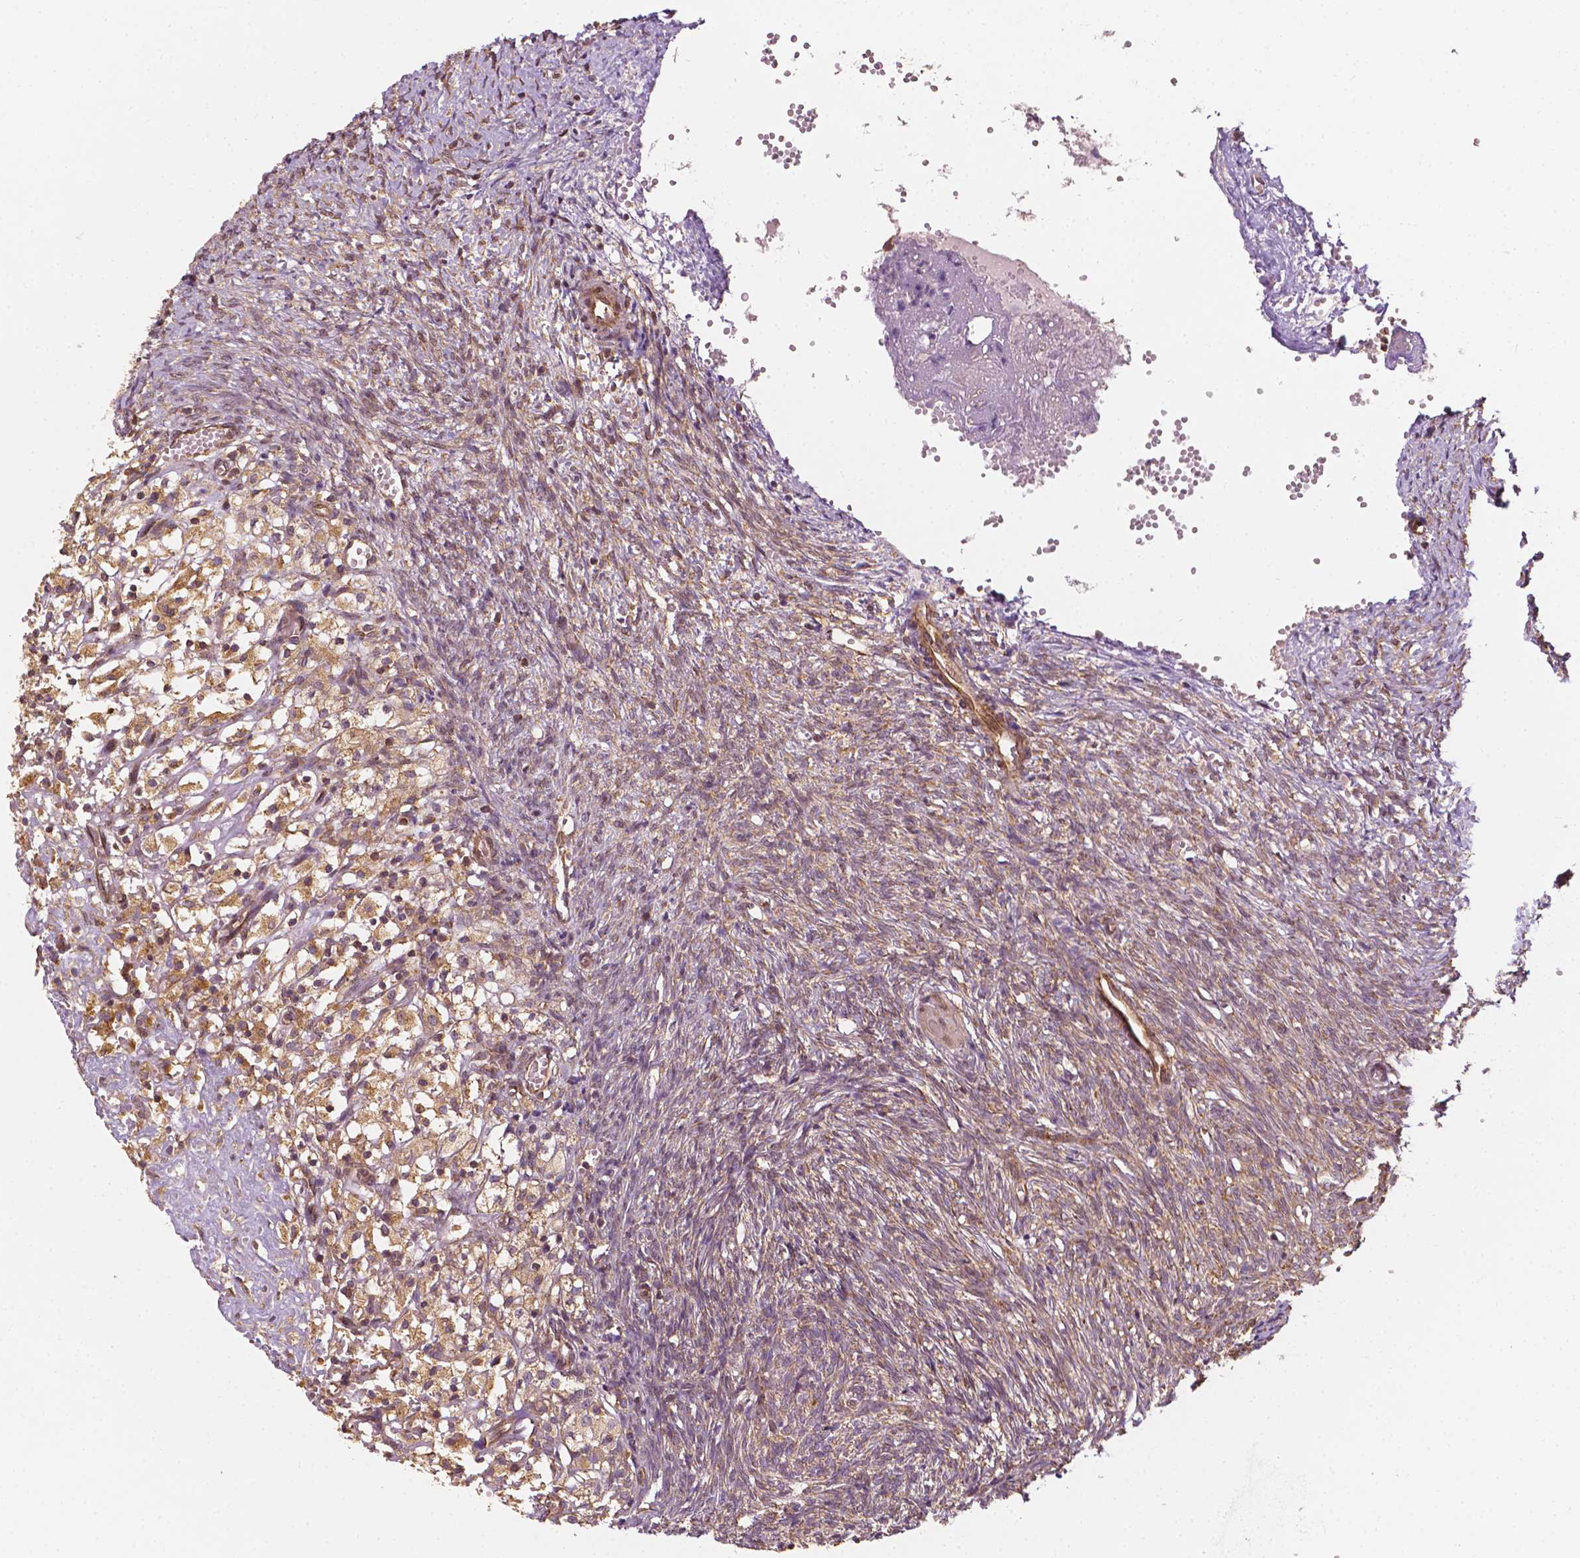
{"staining": {"intensity": "weak", "quantity": ">75%", "location": "cytoplasmic/membranous"}, "tissue": "ovary", "cell_type": "Follicle cells", "image_type": "normal", "snomed": [{"axis": "morphology", "description": "Normal tissue, NOS"}, {"axis": "topography", "description": "Ovary"}], "caption": "About >75% of follicle cells in normal ovary reveal weak cytoplasmic/membranous protein positivity as visualized by brown immunohistochemical staining.", "gene": "G3BP1", "patient": {"sex": "female", "age": 46}}